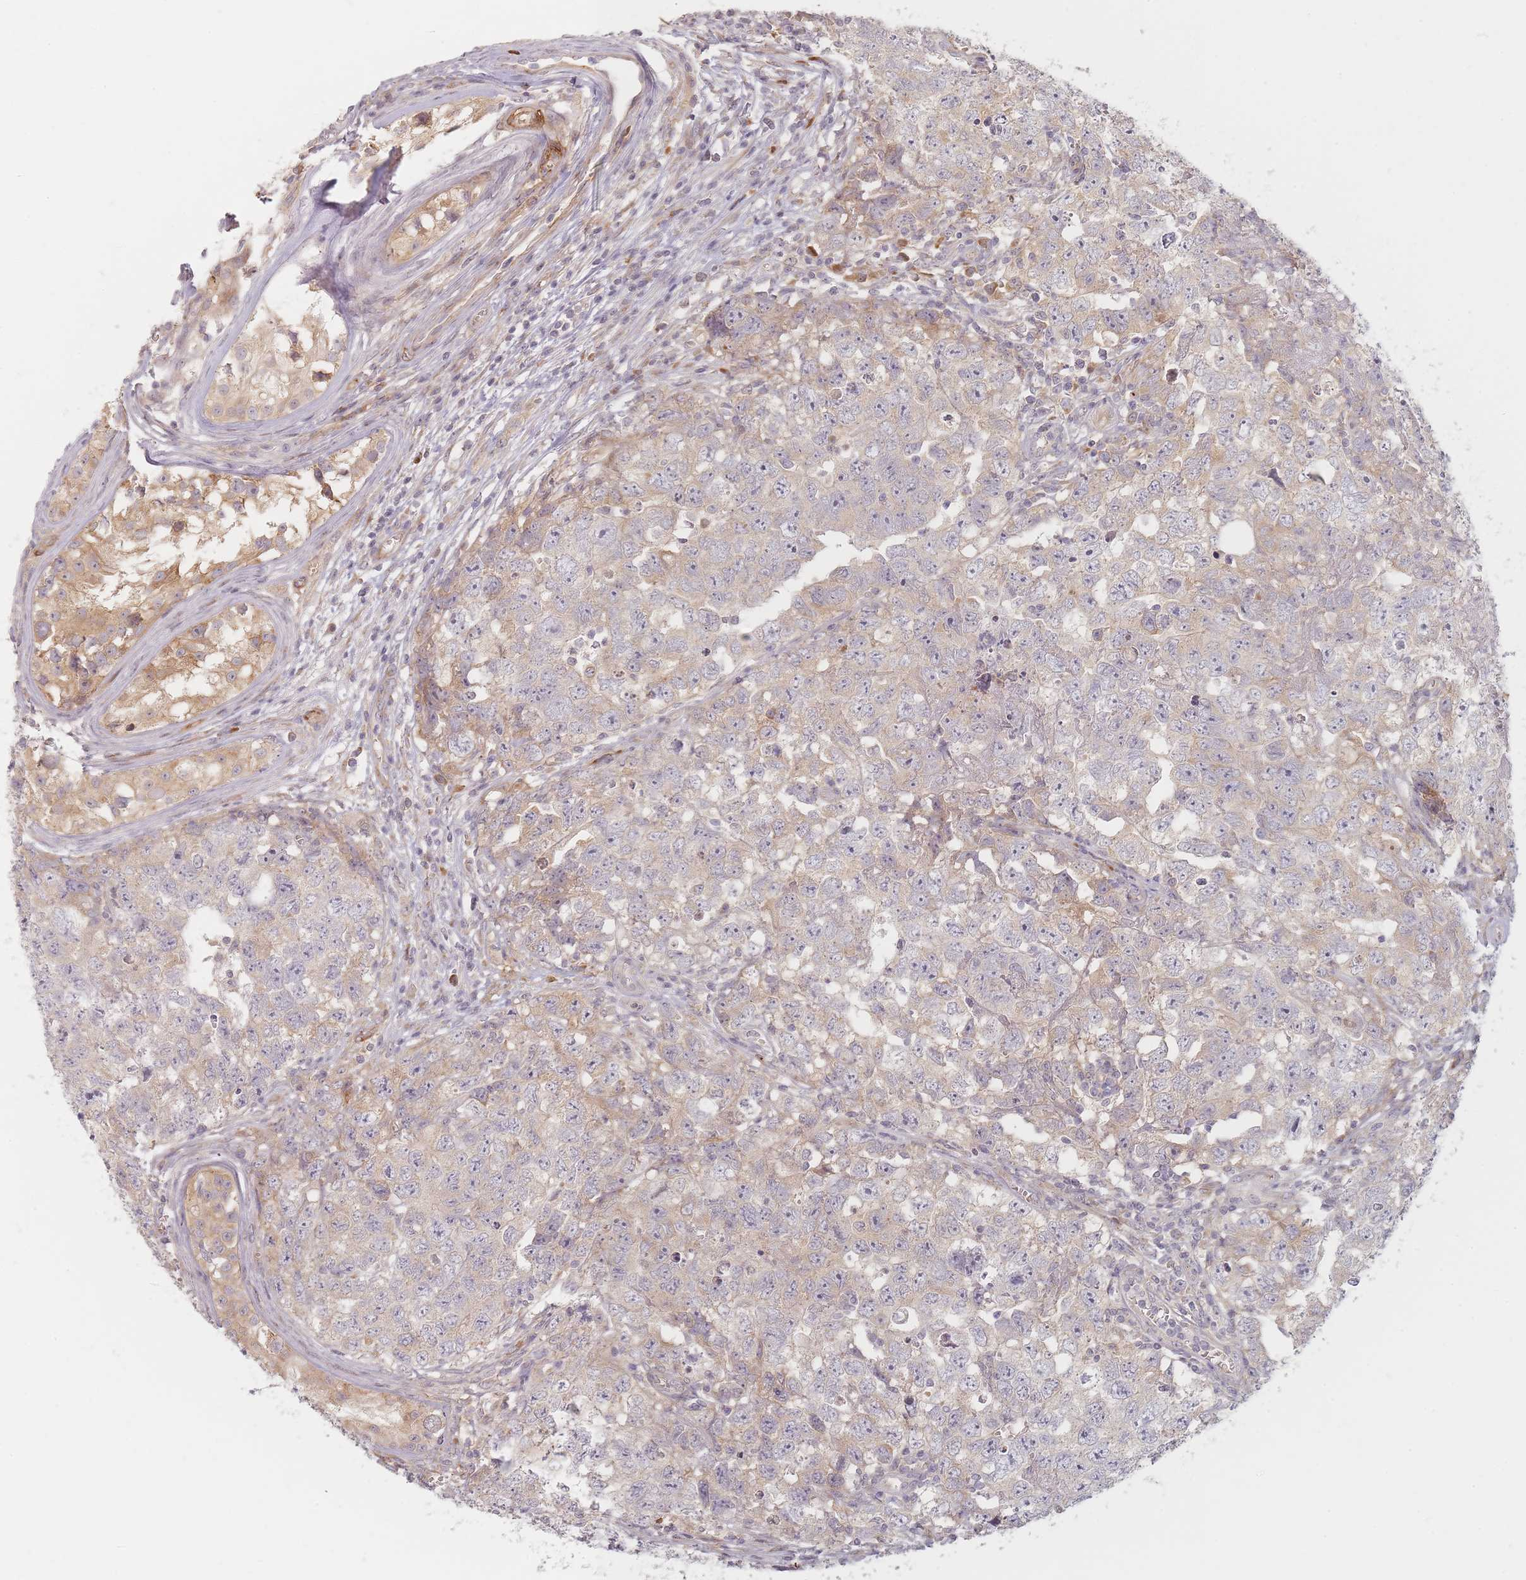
{"staining": {"intensity": "weak", "quantity": "<25%", "location": "cytoplasmic/membranous"}, "tissue": "testis cancer", "cell_type": "Tumor cells", "image_type": "cancer", "snomed": [{"axis": "morphology", "description": "Carcinoma, Embryonal, NOS"}, {"axis": "topography", "description": "Testis"}], "caption": "IHC image of neoplastic tissue: human testis cancer (embryonal carcinoma) stained with DAB exhibits no significant protein expression in tumor cells.", "gene": "ZKSCAN7", "patient": {"sex": "male", "age": 22}}